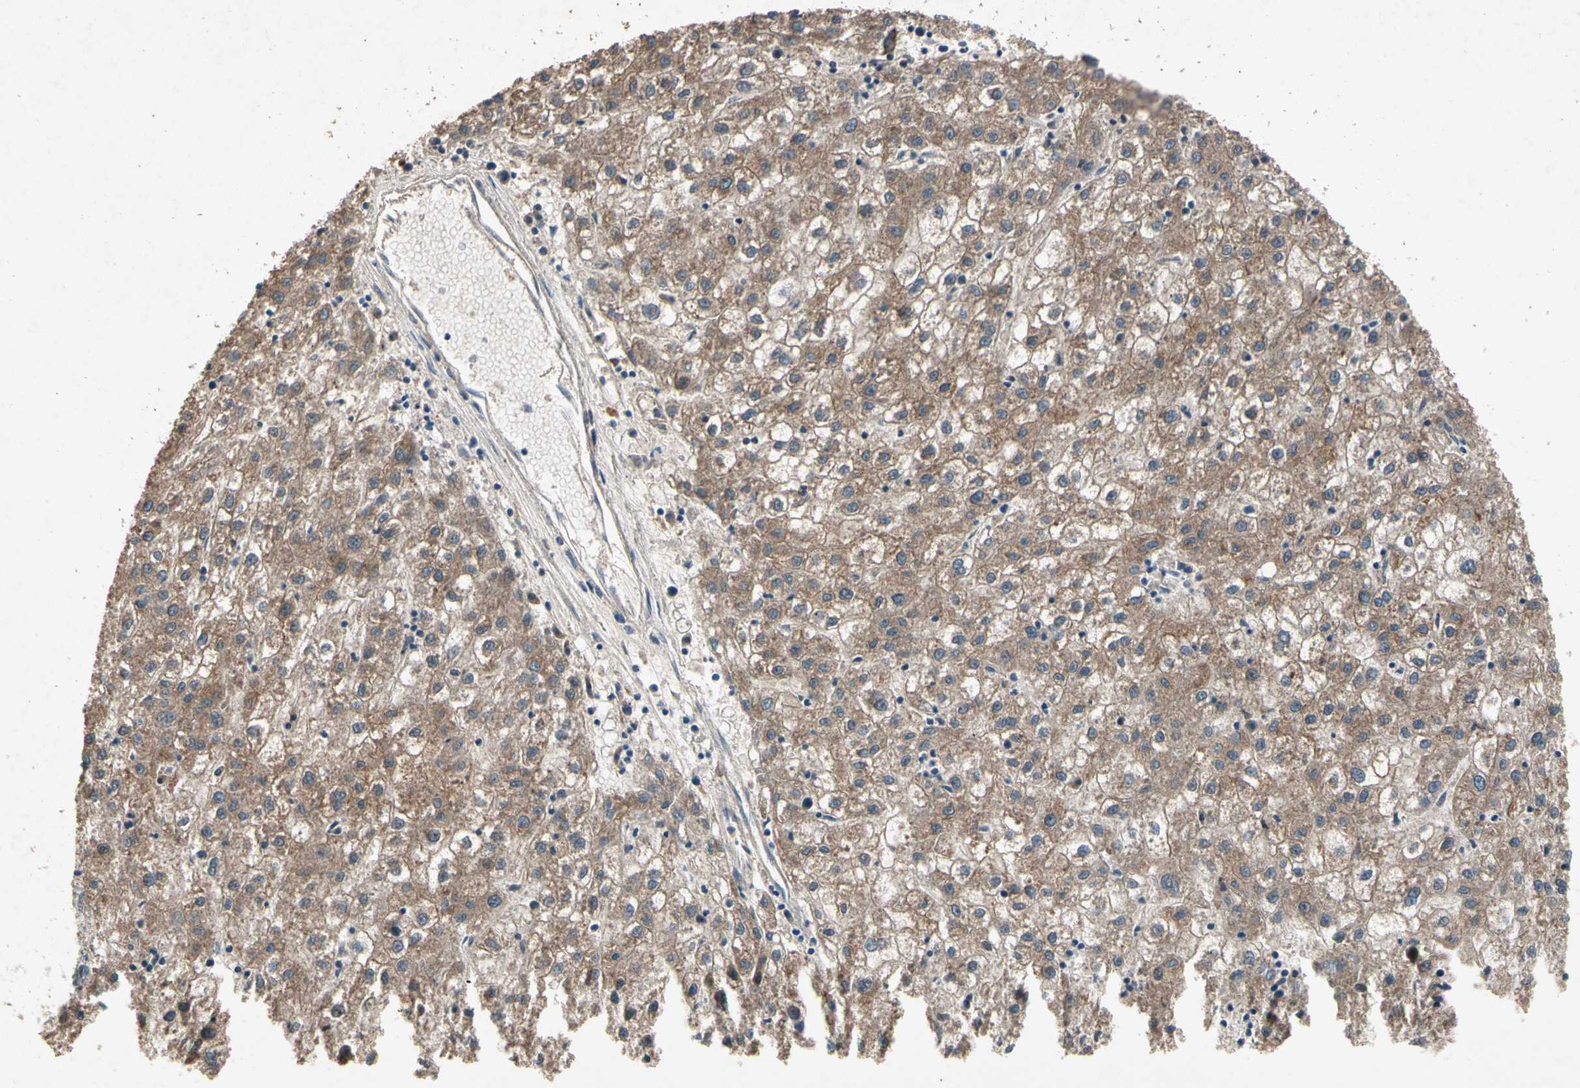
{"staining": {"intensity": "moderate", "quantity": ">75%", "location": "cytoplasmic/membranous"}, "tissue": "liver cancer", "cell_type": "Tumor cells", "image_type": "cancer", "snomed": [{"axis": "morphology", "description": "Carcinoma, Hepatocellular, NOS"}, {"axis": "topography", "description": "Liver"}], "caption": "Human liver cancer (hepatocellular carcinoma) stained for a protein (brown) reveals moderate cytoplasmic/membranous positive positivity in about >75% of tumor cells.", "gene": "GPLD1", "patient": {"sex": "male", "age": 72}}